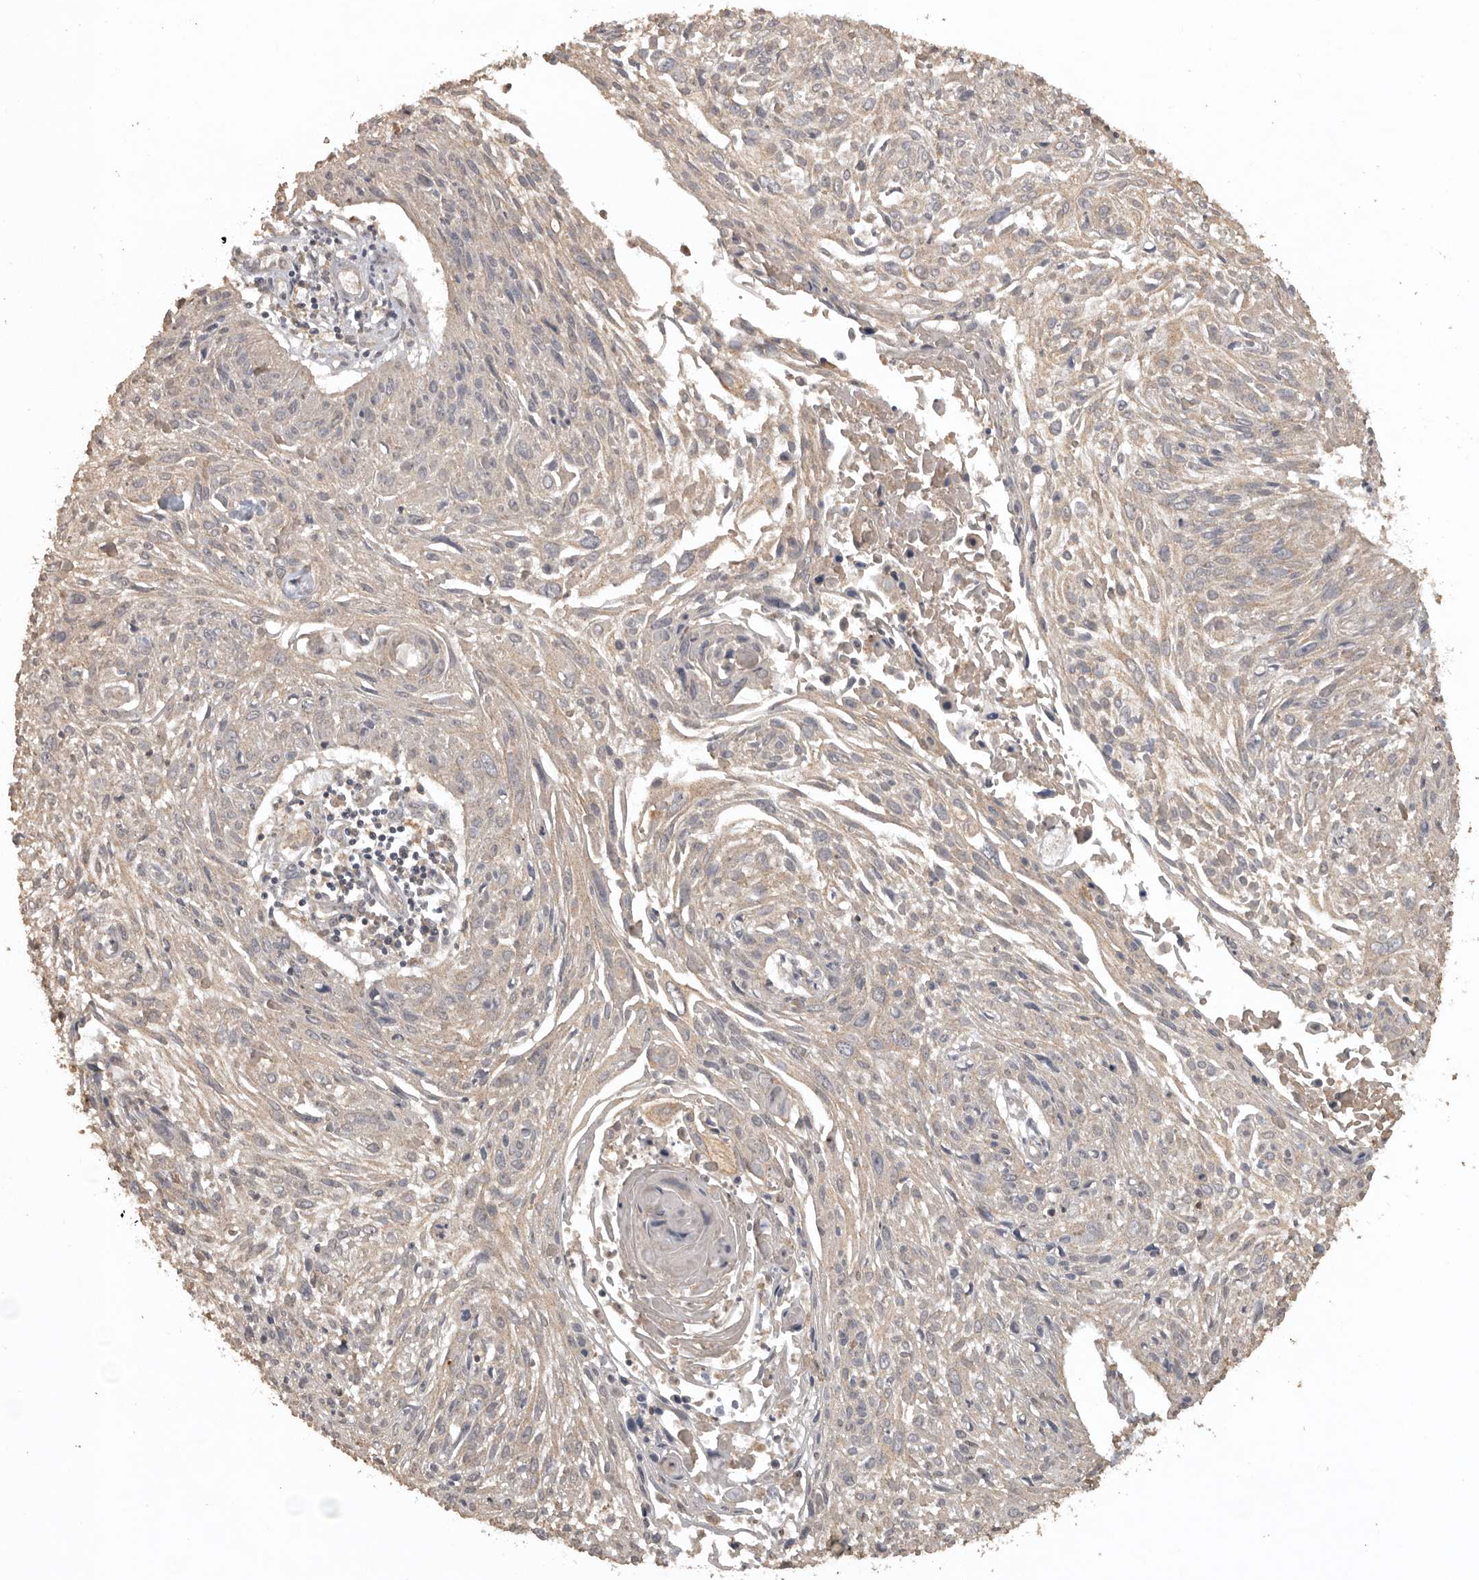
{"staining": {"intensity": "weak", "quantity": "25%-75%", "location": "cytoplasmic/membranous"}, "tissue": "cervical cancer", "cell_type": "Tumor cells", "image_type": "cancer", "snomed": [{"axis": "morphology", "description": "Squamous cell carcinoma, NOS"}, {"axis": "topography", "description": "Cervix"}], "caption": "DAB (3,3'-diaminobenzidine) immunohistochemical staining of cervical cancer (squamous cell carcinoma) demonstrates weak cytoplasmic/membranous protein expression in about 25%-75% of tumor cells.", "gene": "ADAMTS4", "patient": {"sex": "female", "age": 51}}